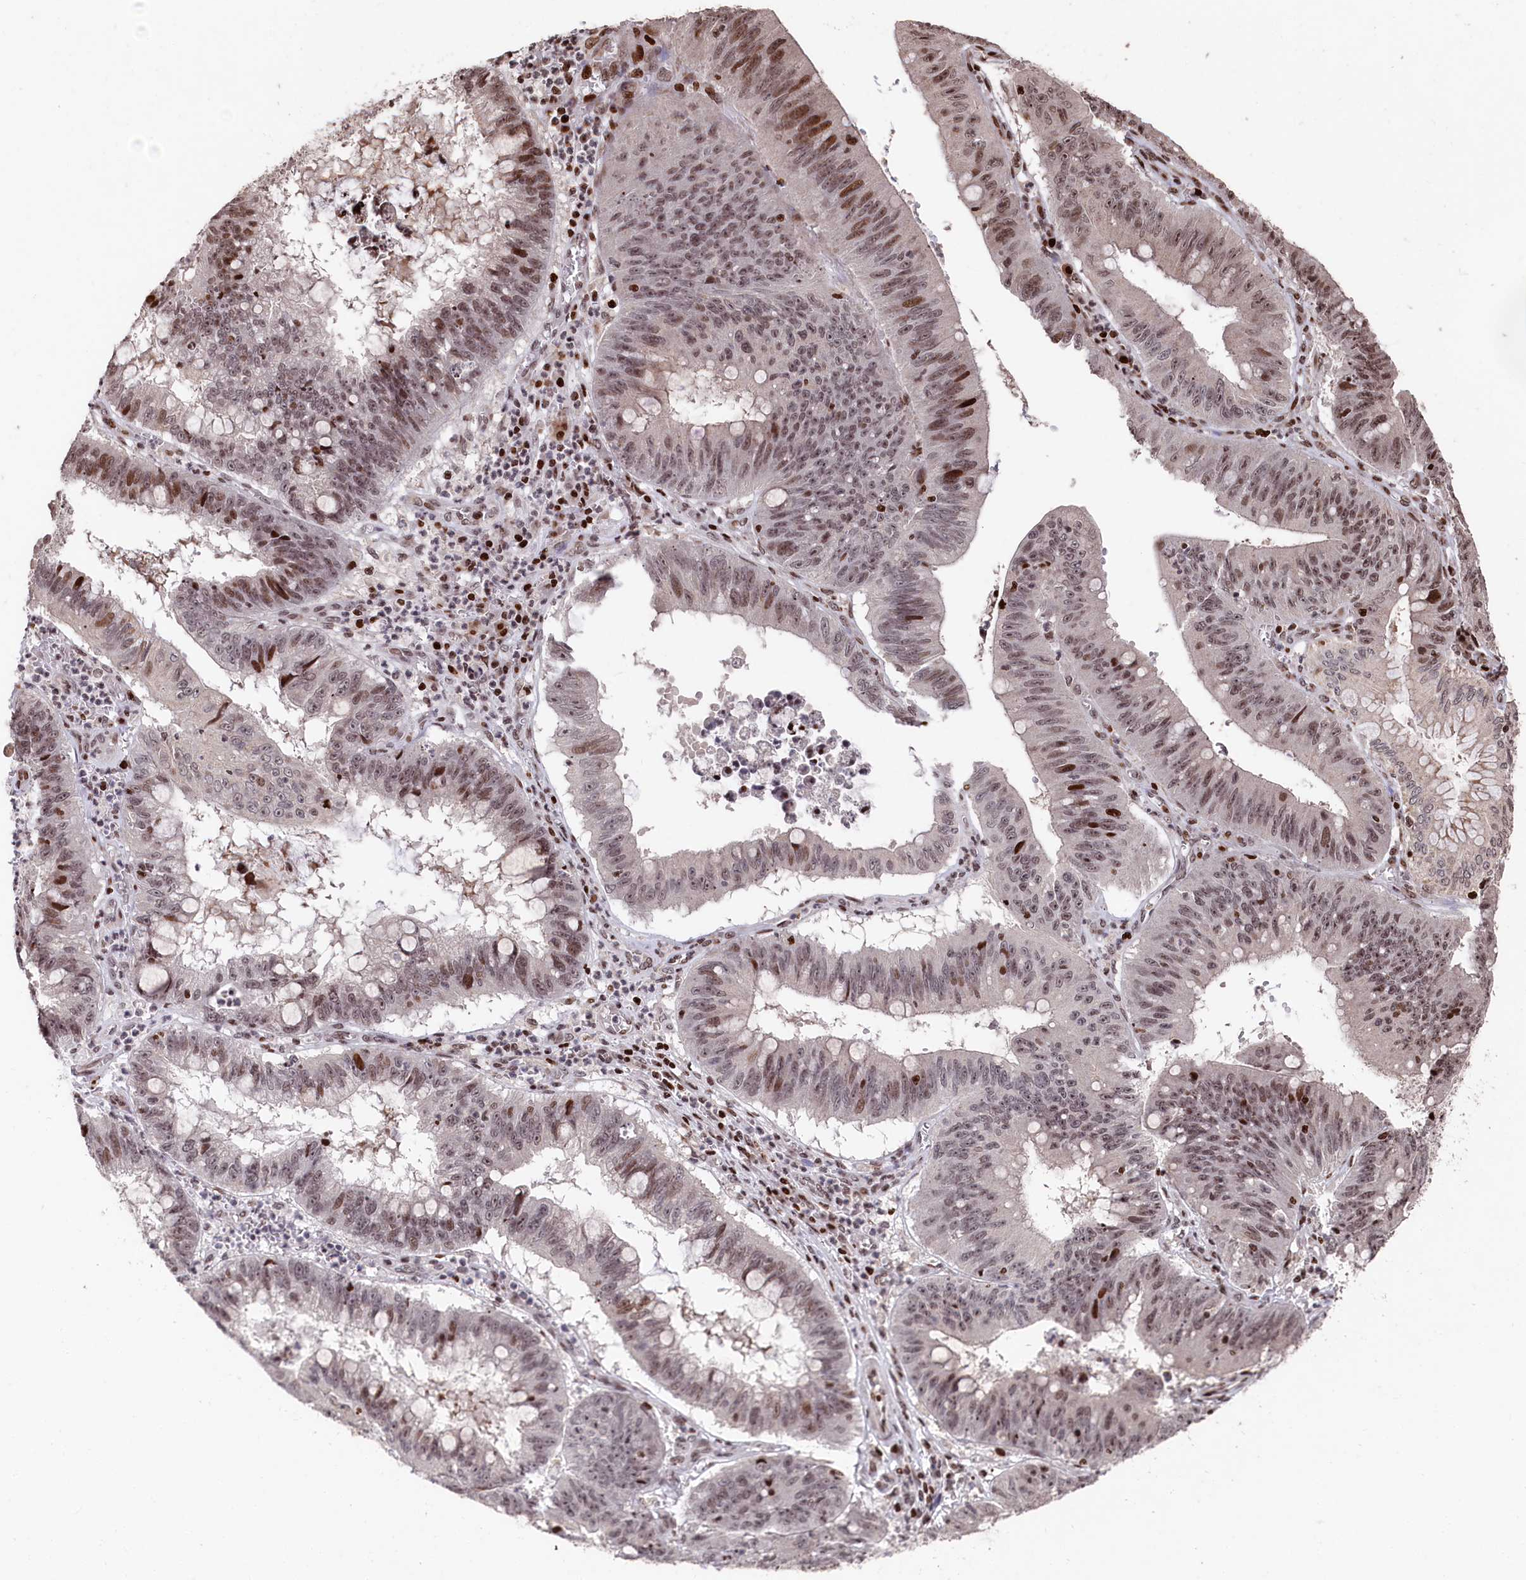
{"staining": {"intensity": "moderate", "quantity": "25%-75%", "location": "nuclear"}, "tissue": "stomach cancer", "cell_type": "Tumor cells", "image_type": "cancer", "snomed": [{"axis": "morphology", "description": "Adenocarcinoma, NOS"}, {"axis": "topography", "description": "Stomach"}], "caption": "Stomach adenocarcinoma stained for a protein (brown) demonstrates moderate nuclear positive expression in approximately 25%-75% of tumor cells.", "gene": "MCF2L2", "patient": {"sex": "male", "age": 59}}